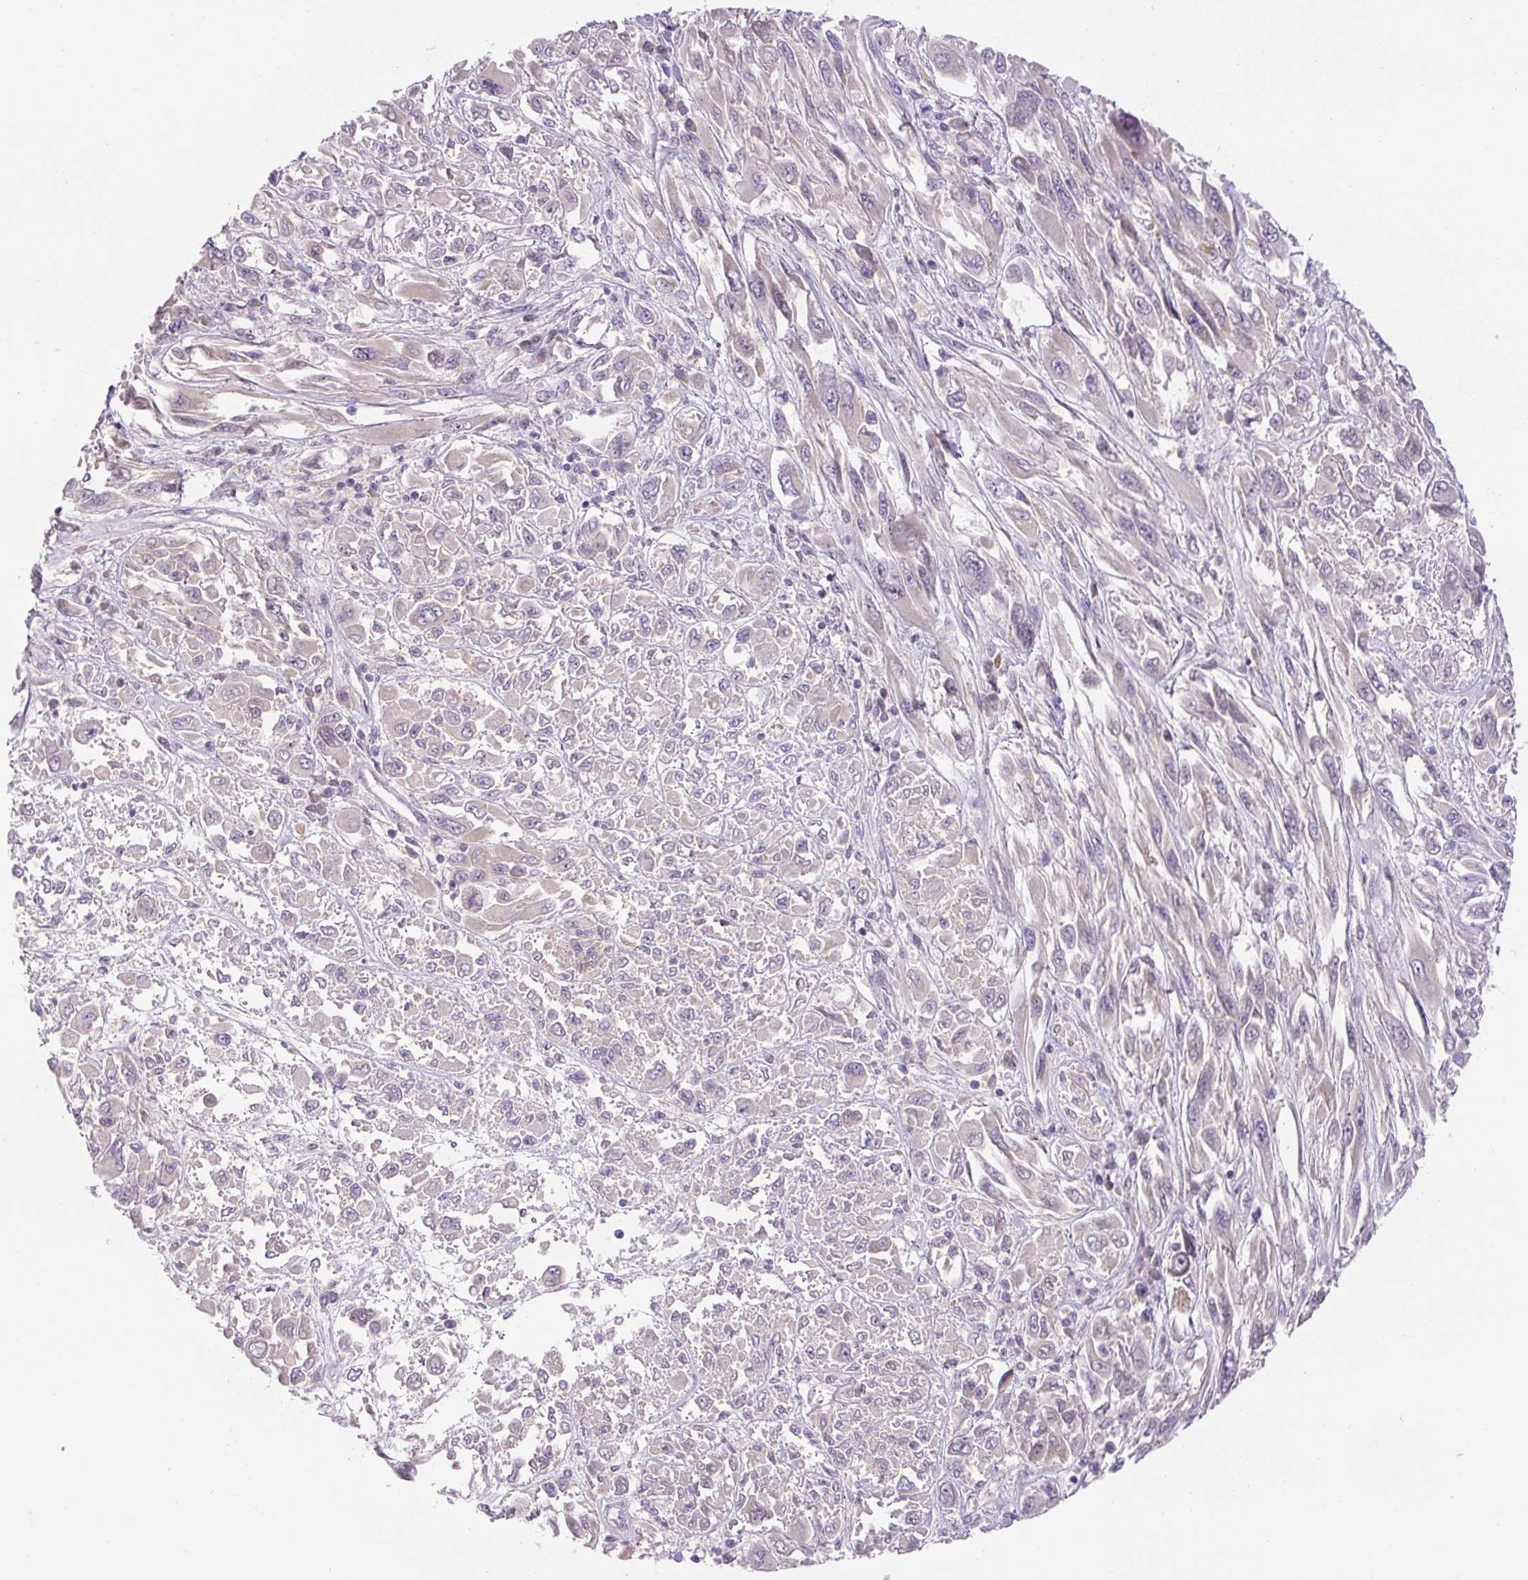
{"staining": {"intensity": "negative", "quantity": "none", "location": "none"}, "tissue": "melanoma", "cell_type": "Tumor cells", "image_type": "cancer", "snomed": [{"axis": "morphology", "description": "Malignant melanoma, NOS"}, {"axis": "topography", "description": "Skin"}], "caption": "Human melanoma stained for a protein using immunohistochemistry (IHC) displays no expression in tumor cells.", "gene": "YIF1B", "patient": {"sex": "female", "age": 91}}